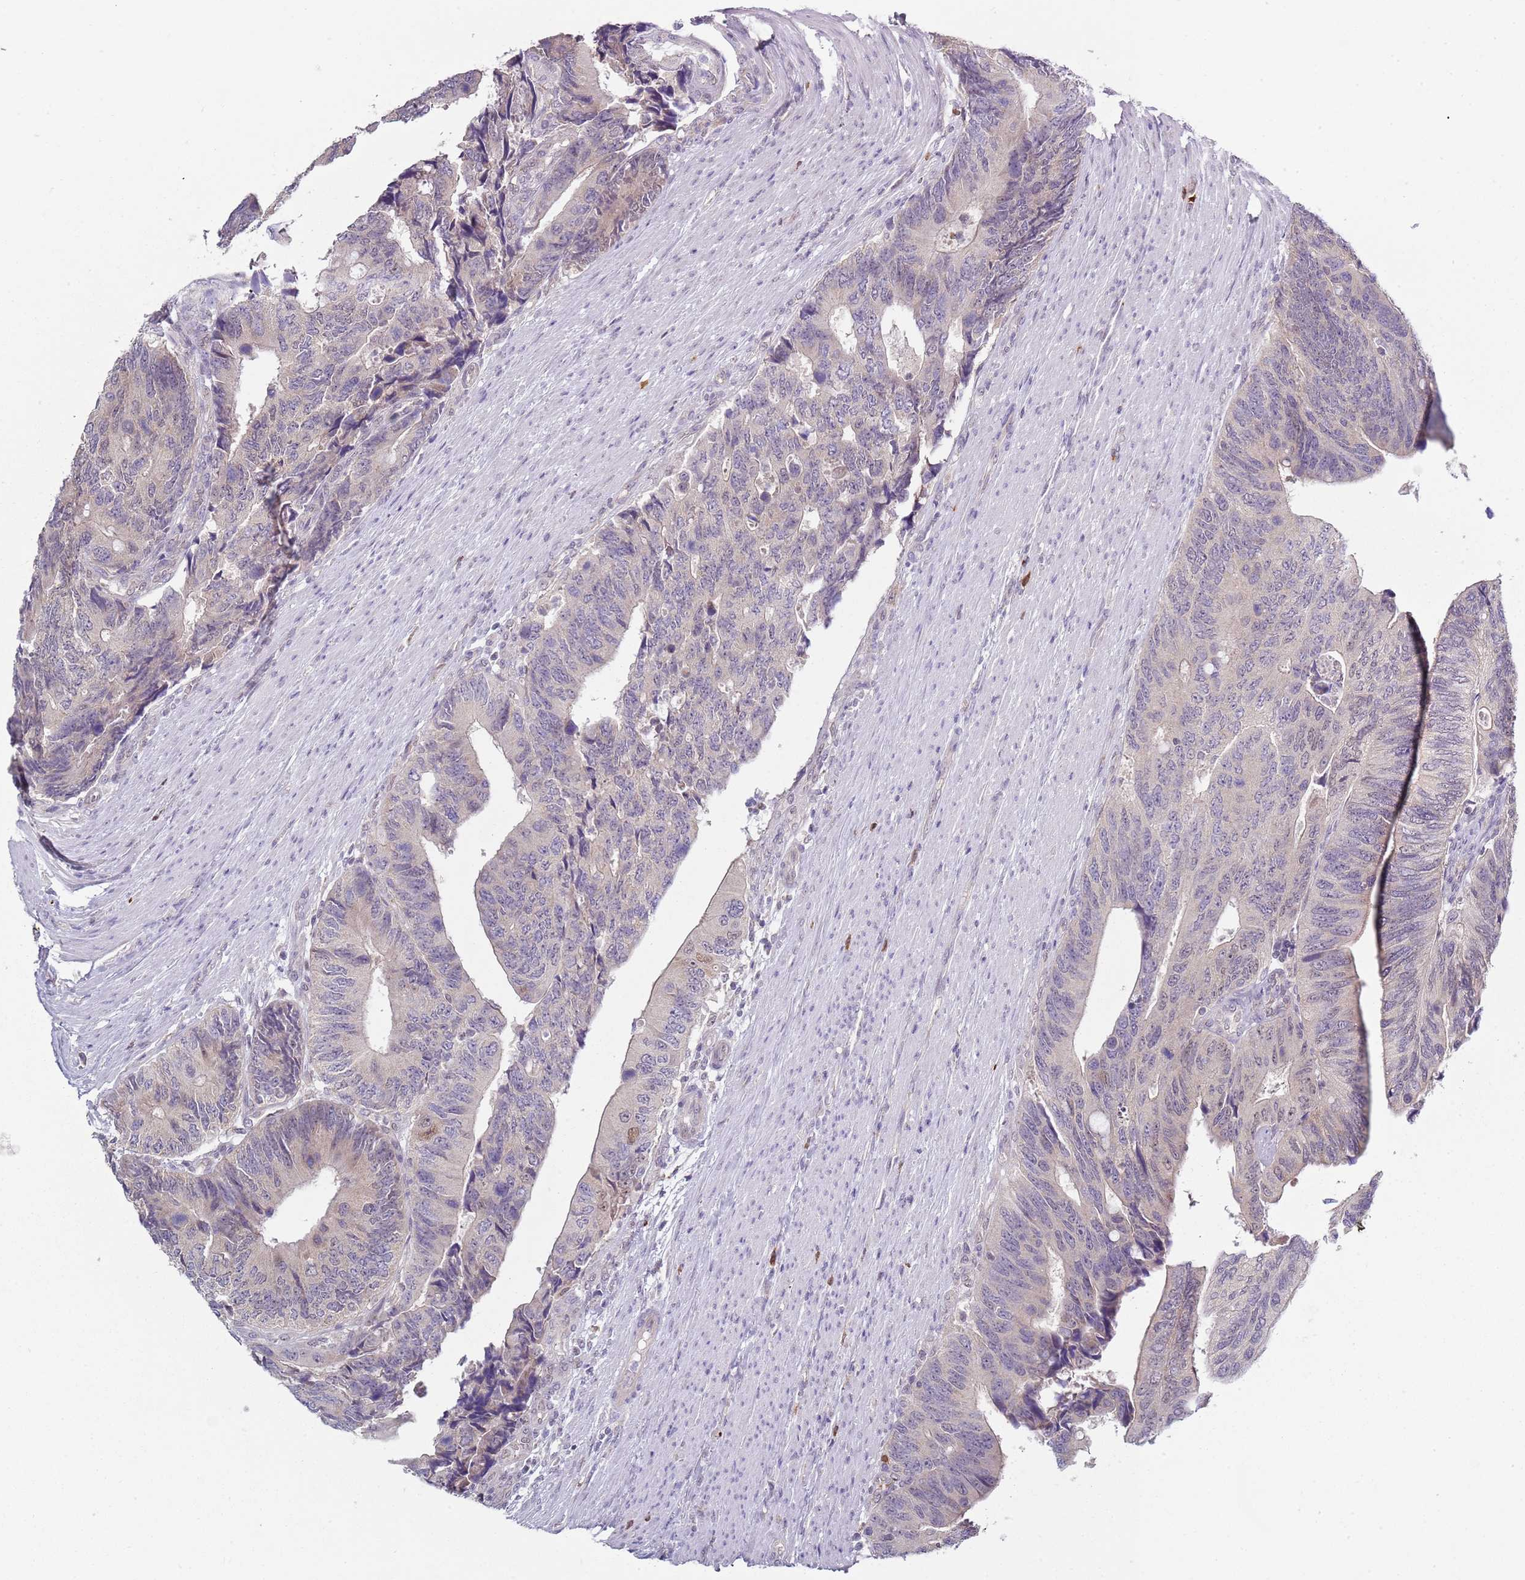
{"staining": {"intensity": "negative", "quantity": "none", "location": "none"}, "tissue": "colorectal cancer", "cell_type": "Tumor cells", "image_type": "cancer", "snomed": [{"axis": "morphology", "description": "Adenocarcinoma, NOS"}, {"axis": "topography", "description": "Colon"}], "caption": "The IHC image has no significant expression in tumor cells of colorectal cancer tissue.", "gene": "SMARCAL1", "patient": {"sex": "male", "age": 87}}